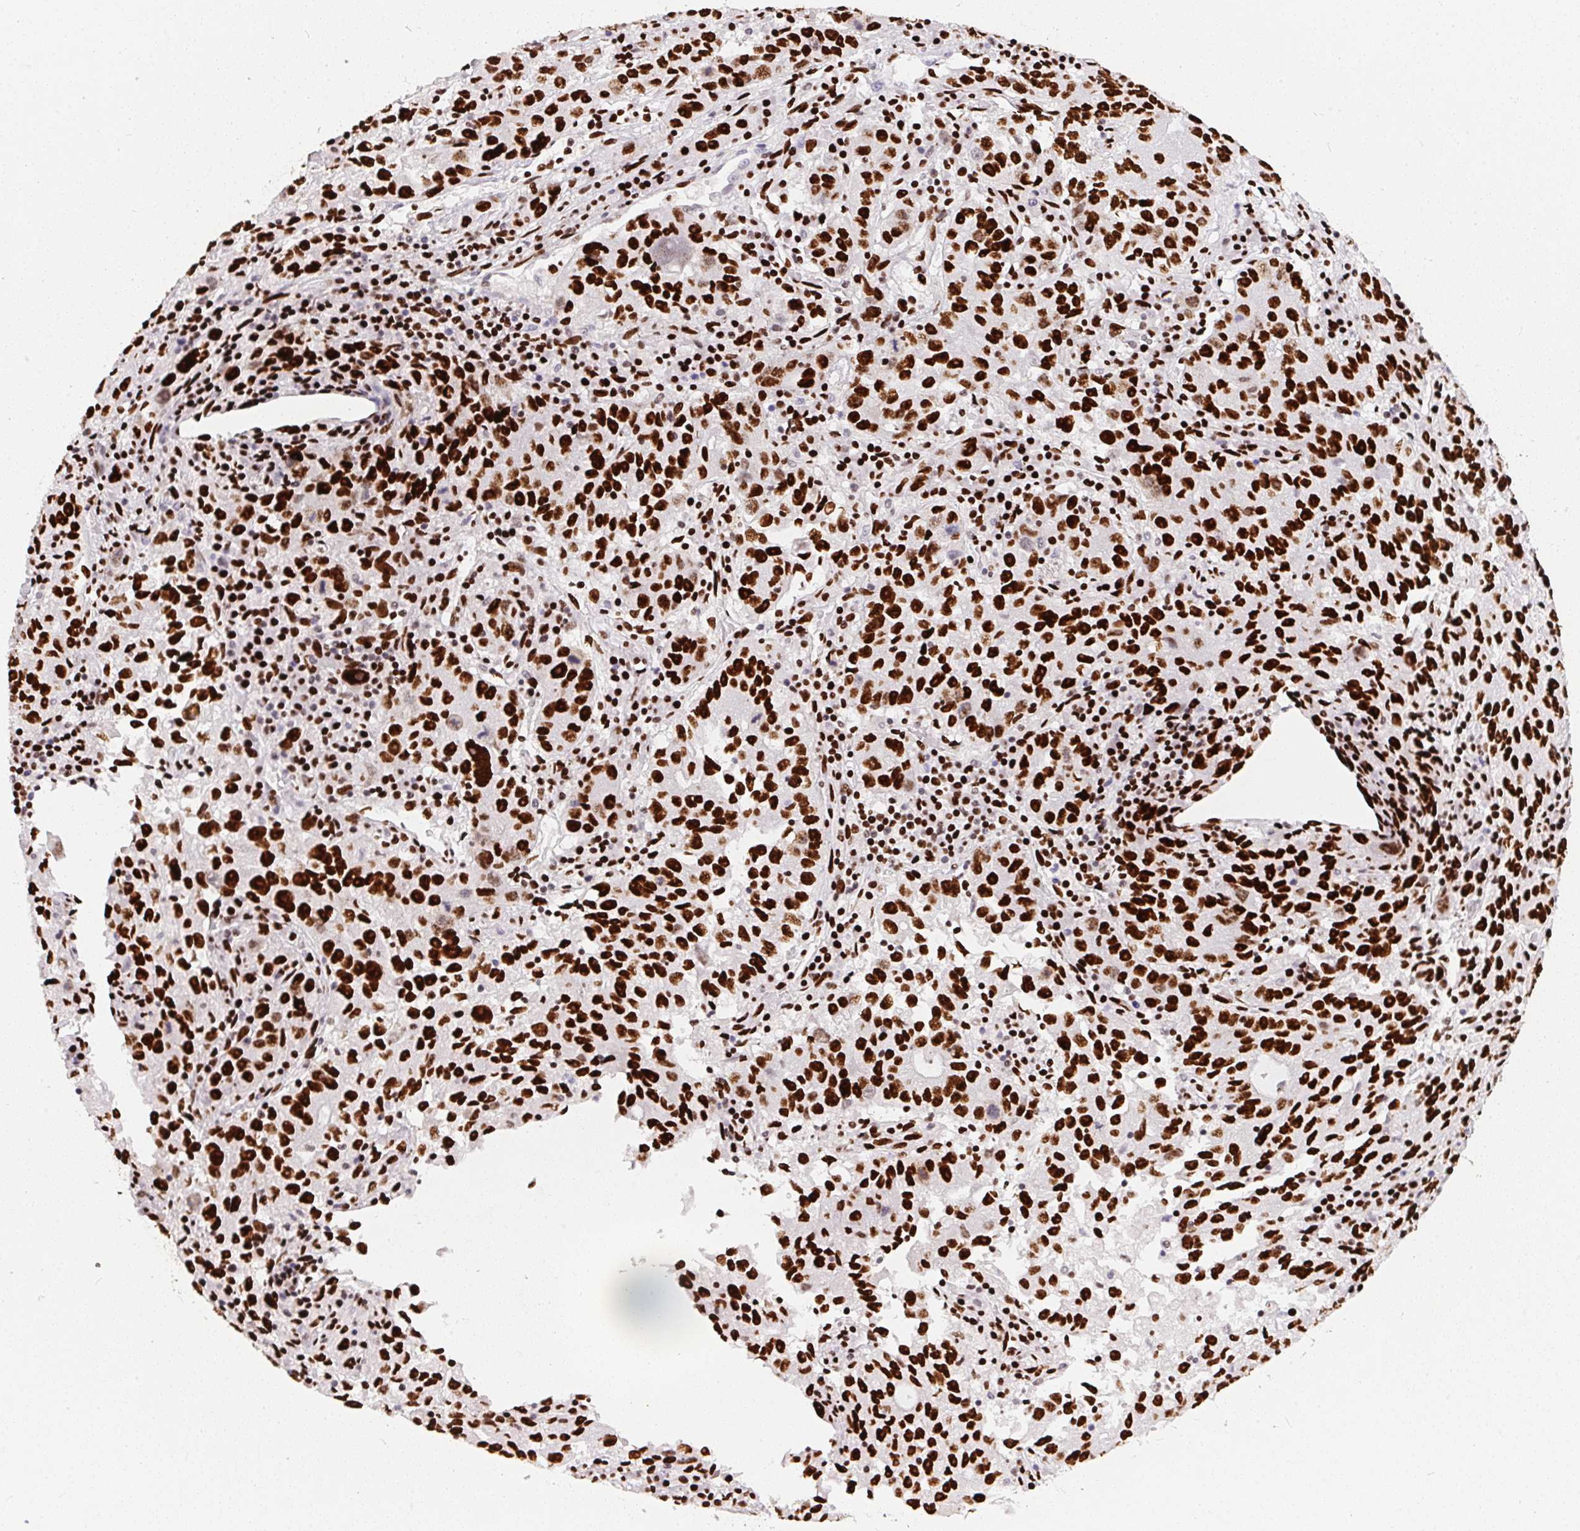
{"staining": {"intensity": "strong", "quantity": ">75%", "location": "nuclear"}, "tissue": "lung cancer", "cell_type": "Tumor cells", "image_type": "cancer", "snomed": [{"axis": "morphology", "description": "Normal morphology"}, {"axis": "morphology", "description": "Adenocarcinoma, NOS"}, {"axis": "topography", "description": "Lymph node"}, {"axis": "topography", "description": "Lung"}], "caption": "The immunohistochemical stain highlights strong nuclear positivity in tumor cells of lung cancer tissue.", "gene": "PAGE3", "patient": {"sex": "female", "age": 57}}